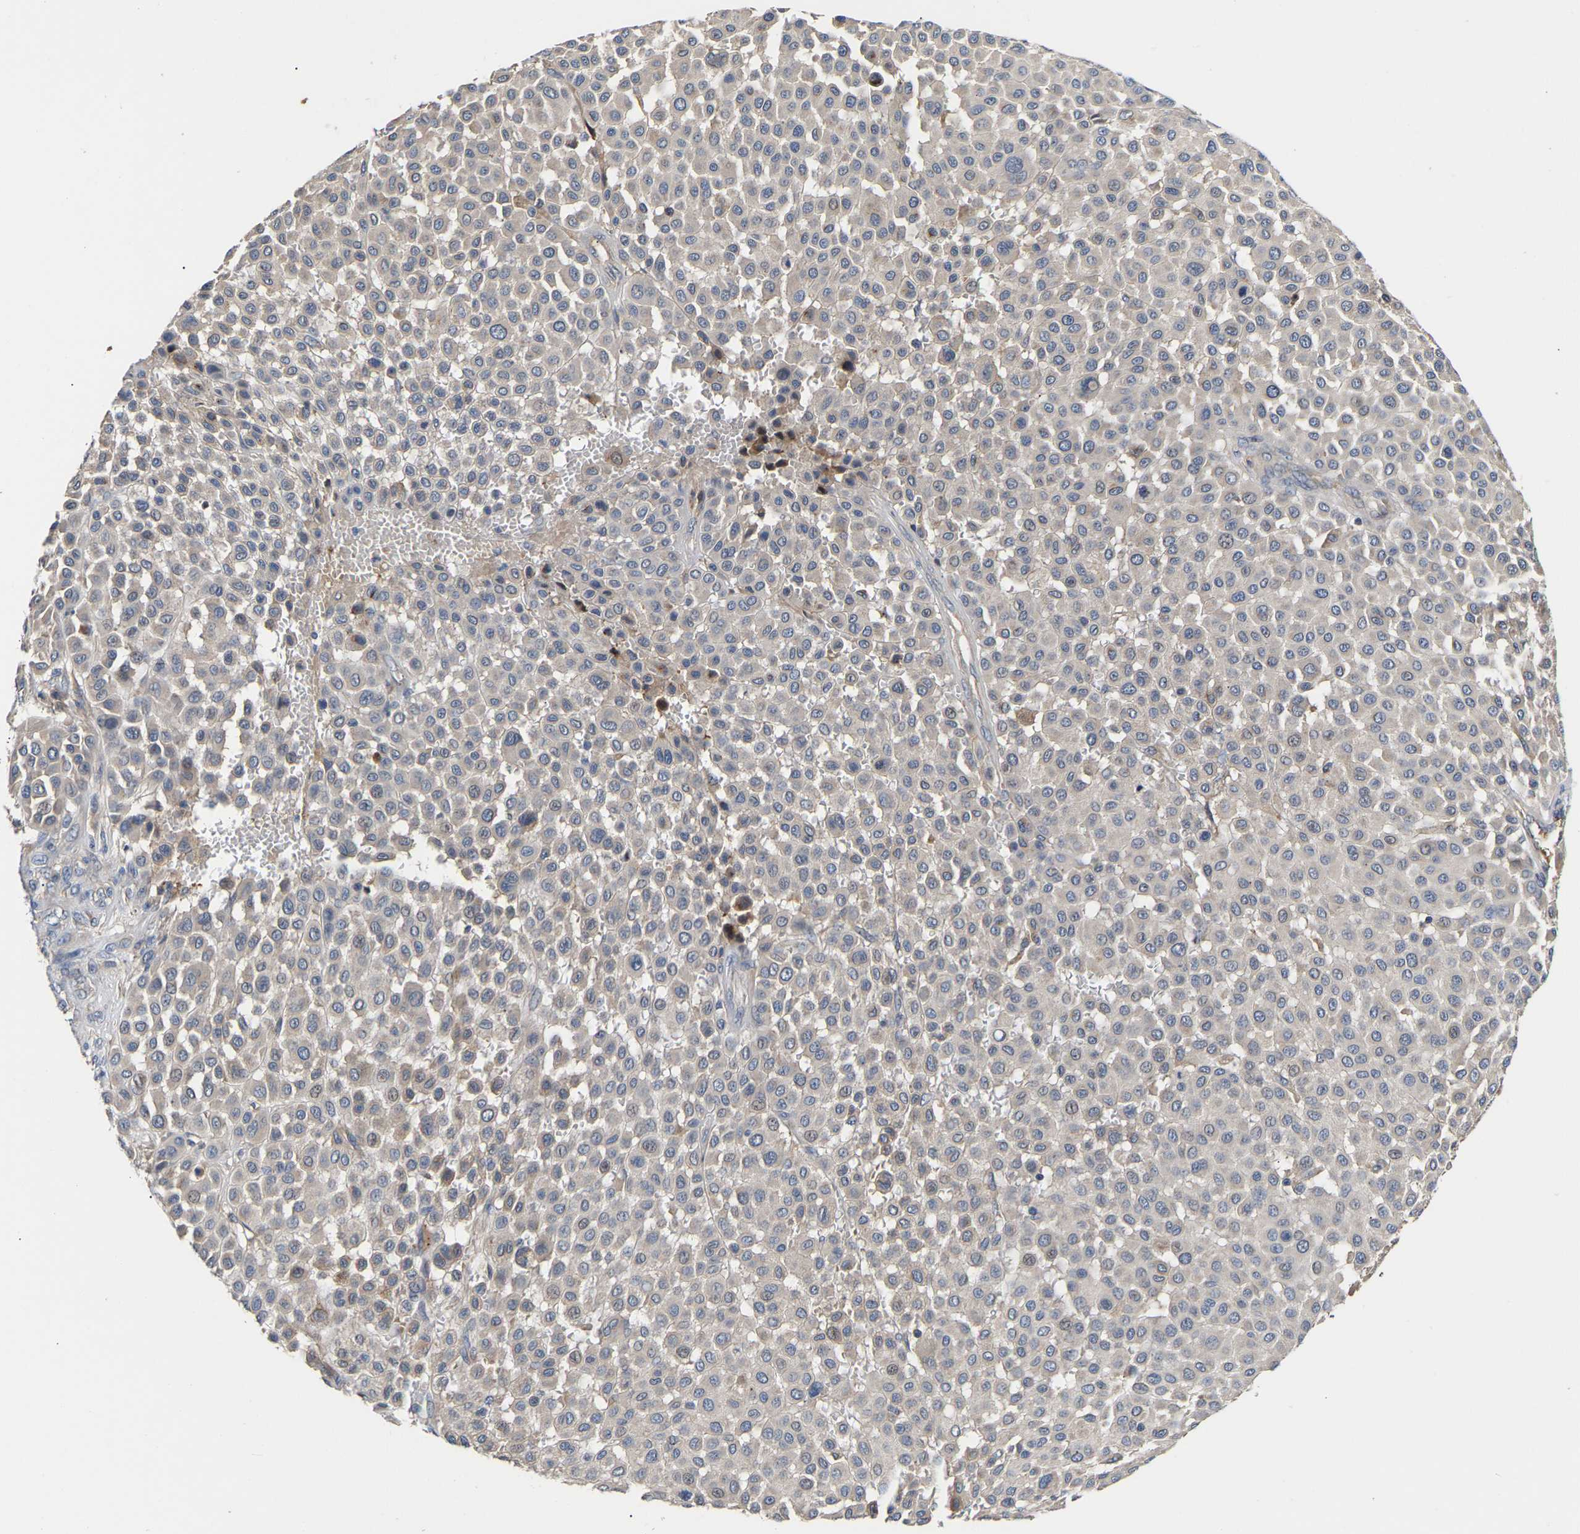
{"staining": {"intensity": "negative", "quantity": "none", "location": "none"}, "tissue": "melanoma", "cell_type": "Tumor cells", "image_type": "cancer", "snomed": [{"axis": "morphology", "description": "Malignant melanoma, Metastatic site"}, {"axis": "topography", "description": "Soft tissue"}], "caption": "Malignant melanoma (metastatic site) was stained to show a protein in brown. There is no significant expression in tumor cells.", "gene": "KASH5", "patient": {"sex": "male", "age": 41}}